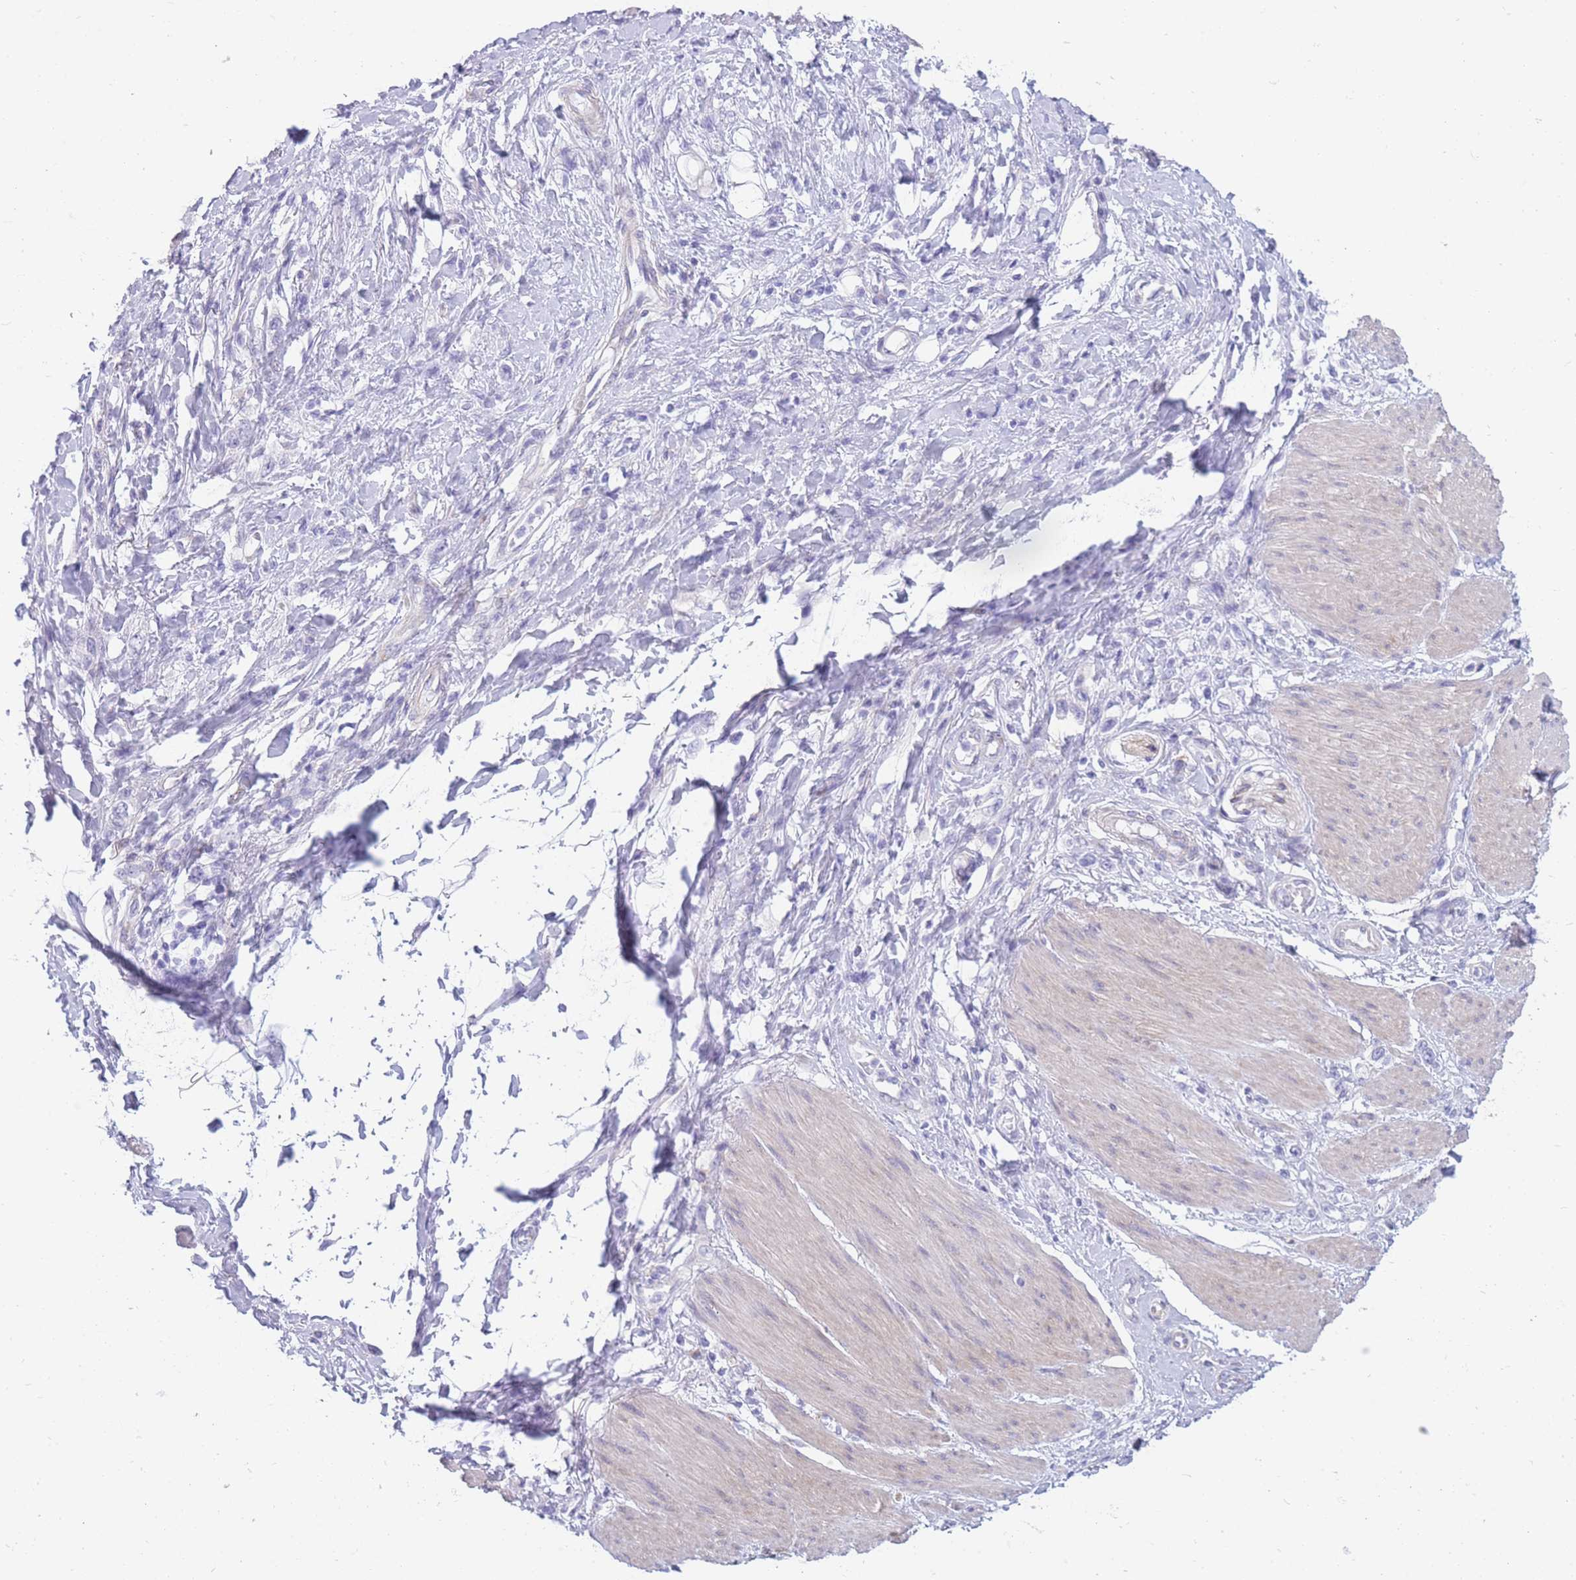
{"staining": {"intensity": "negative", "quantity": "none", "location": "none"}, "tissue": "stomach cancer", "cell_type": "Tumor cells", "image_type": "cancer", "snomed": [{"axis": "morphology", "description": "Adenocarcinoma, NOS"}, {"axis": "topography", "description": "Stomach"}], "caption": "This image is of stomach adenocarcinoma stained with IHC to label a protein in brown with the nuclei are counter-stained blue. There is no staining in tumor cells. (Brightfield microscopy of DAB IHC at high magnification).", "gene": "MTSS2", "patient": {"sex": "female", "age": 65}}